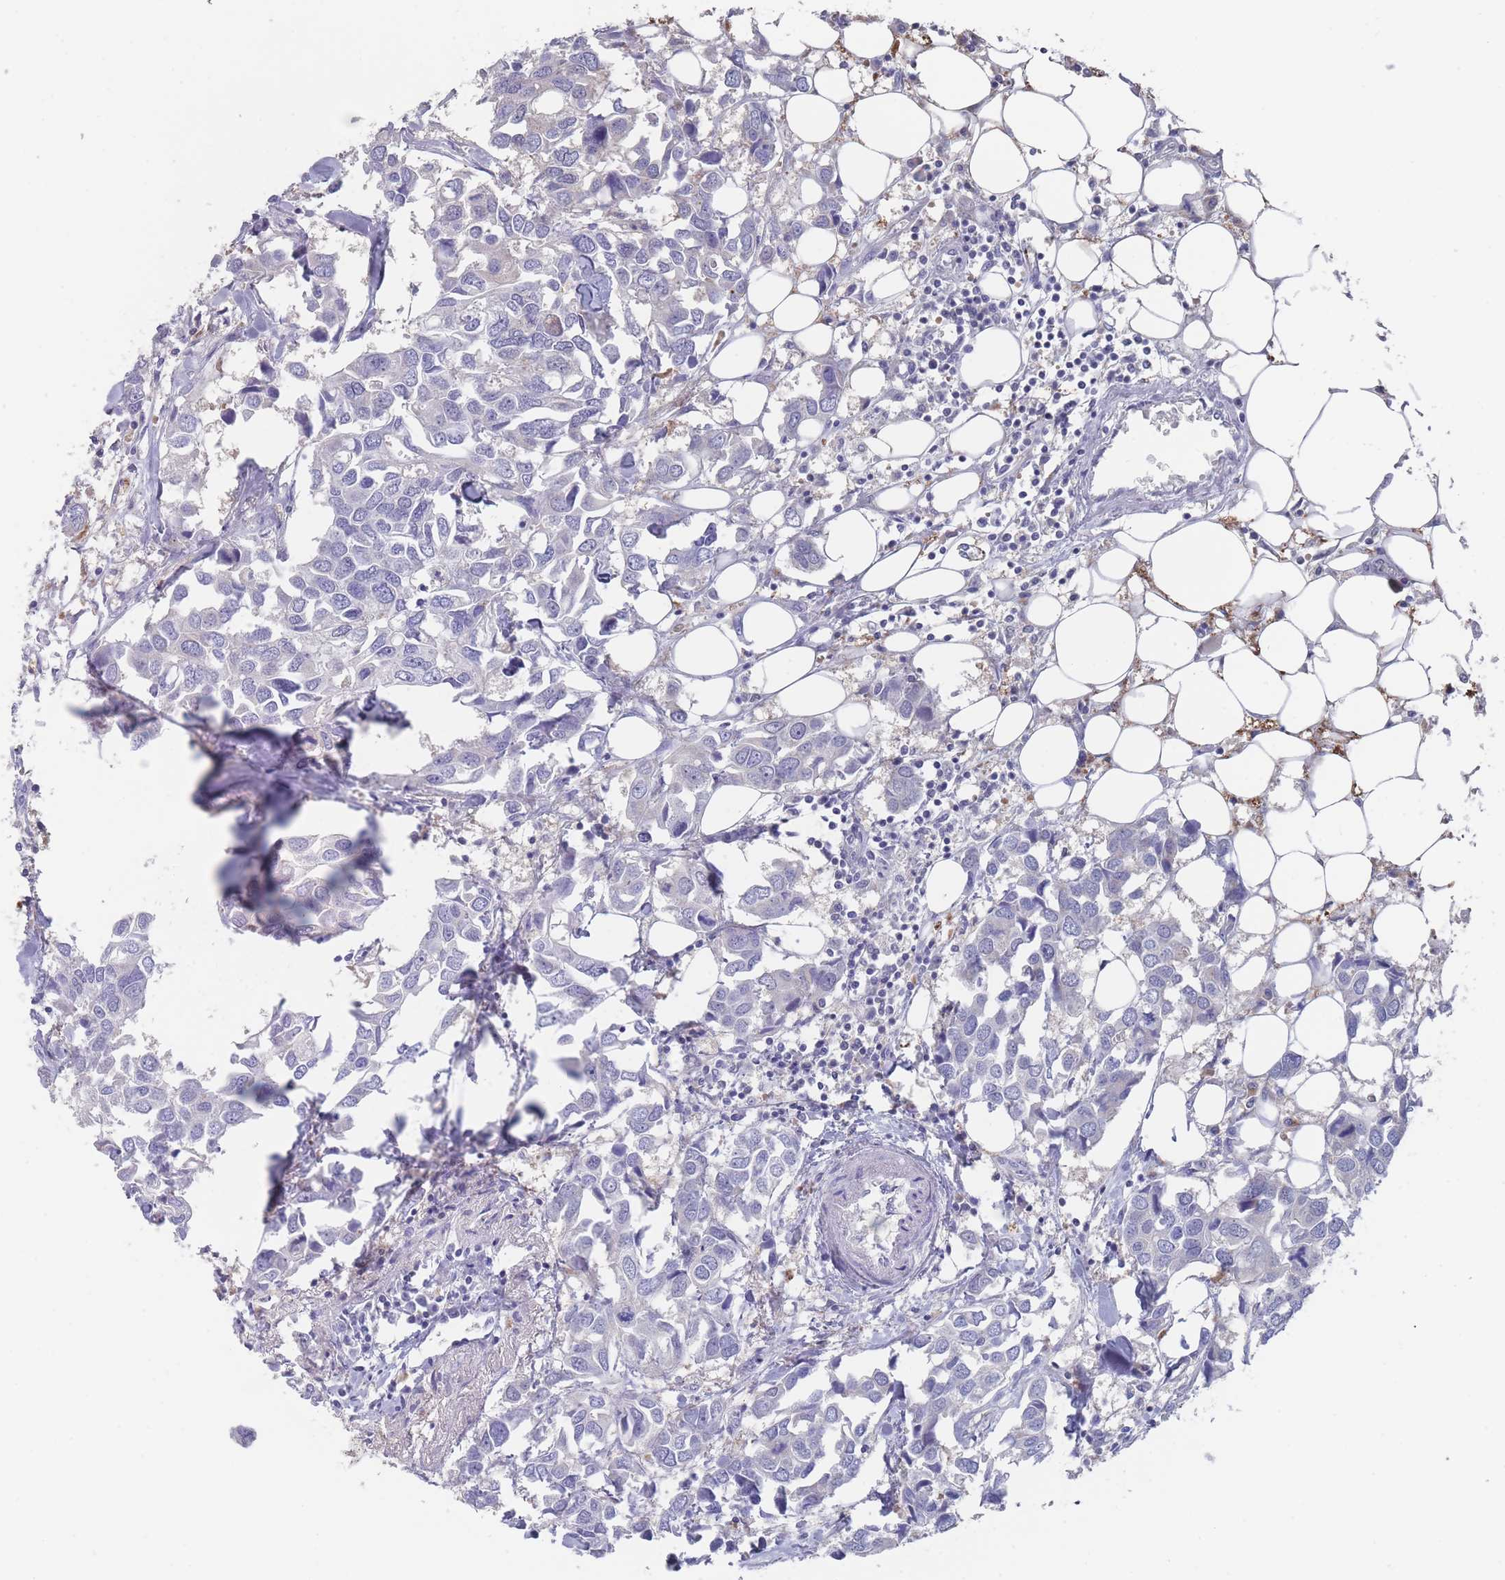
{"staining": {"intensity": "negative", "quantity": "none", "location": "none"}, "tissue": "breast cancer", "cell_type": "Tumor cells", "image_type": "cancer", "snomed": [{"axis": "morphology", "description": "Duct carcinoma"}, {"axis": "topography", "description": "Breast"}], "caption": "Immunohistochemistry photomicrograph of neoplastic tissue: breast cancer (intraductal carcinoma) stained with DAB (3,3'-diaminobenzidine) exhibits no significant protein staining in tumor cells. (DAB IHC visualized using brightfield microscopy, high magnification).", "gene": "CYP51A1", "patient": {"sex": "female", "age": 83}}